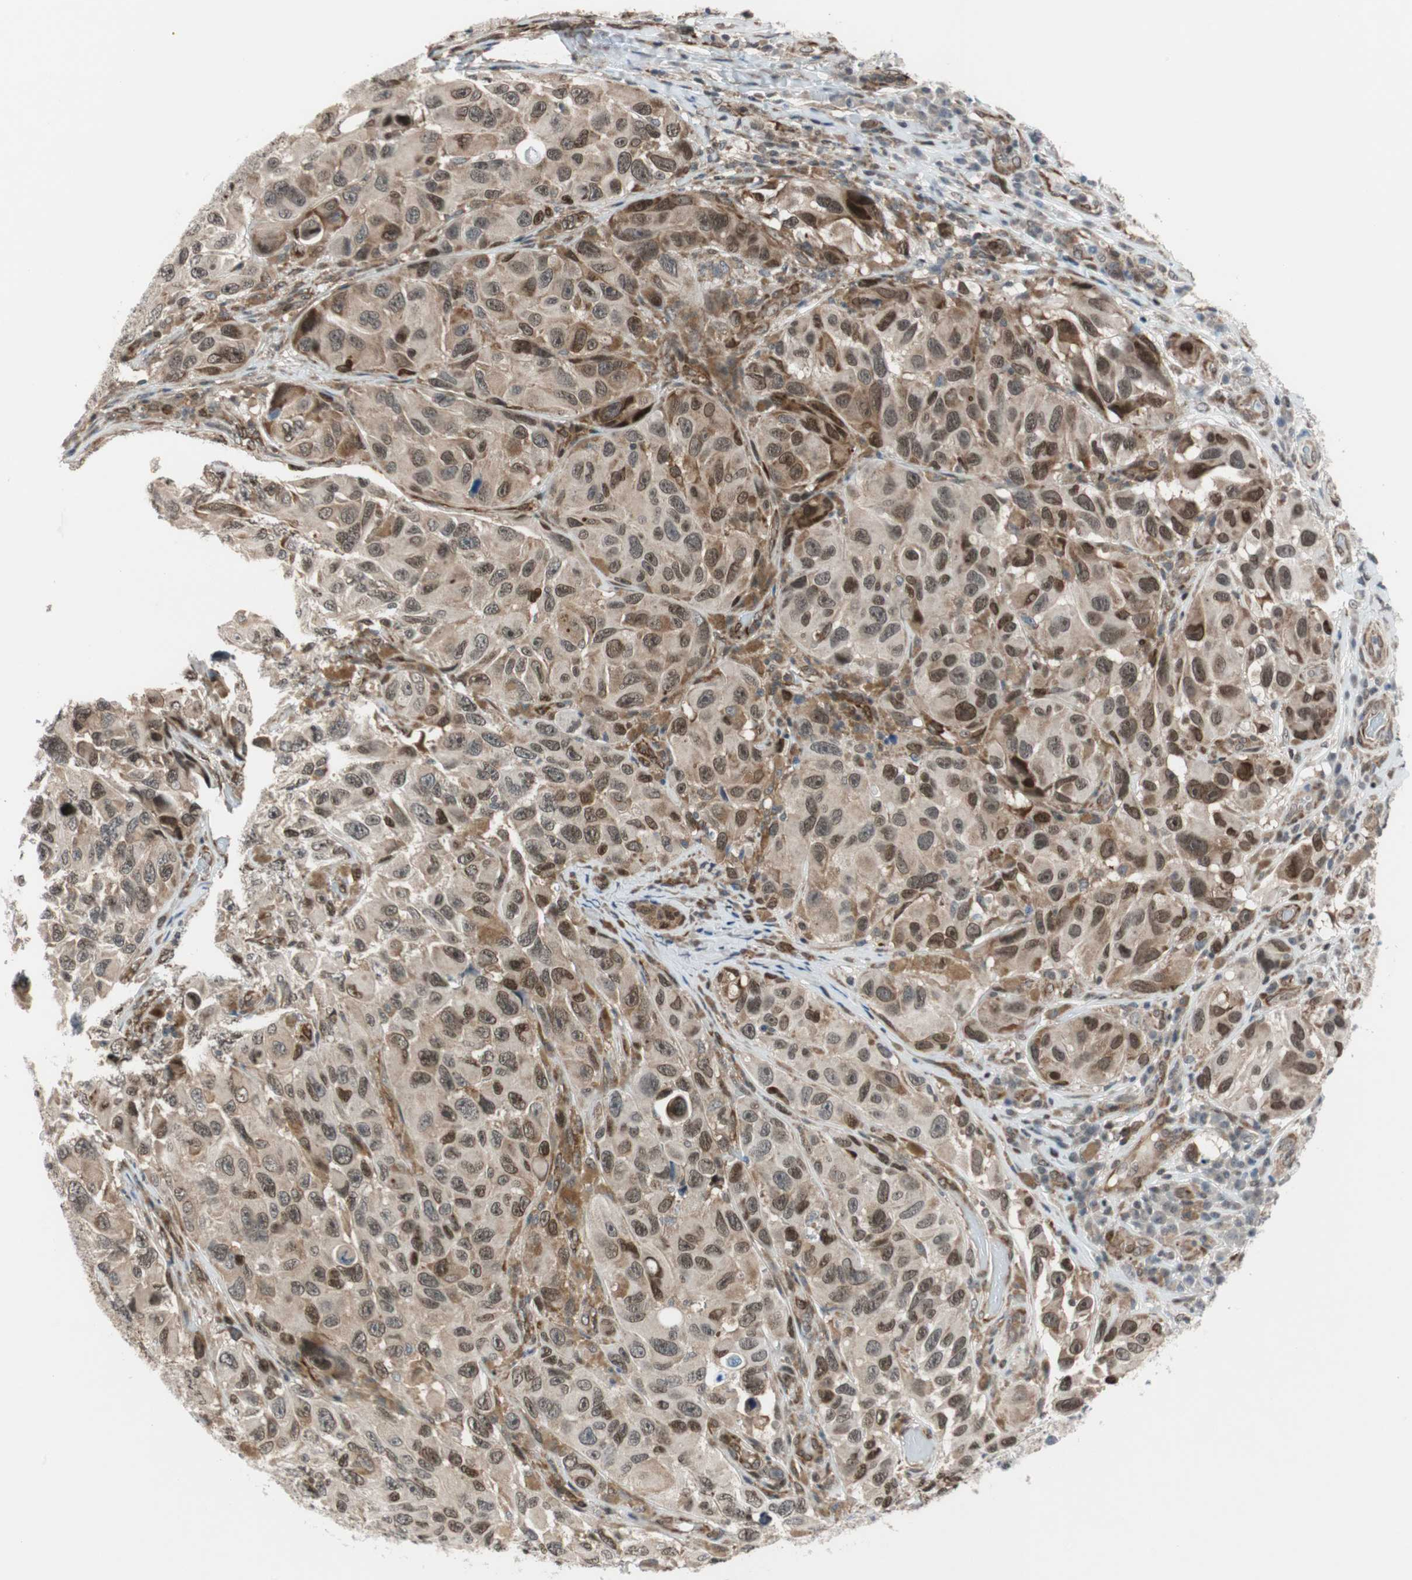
{"staining": {"intensity": "moderate", "quantity": "25%-75%", "location": "cytoplasmic/membranous"}, "tissue": "melanoma", "cell_type": "Tumor cells", "image_type": "cancer", "snomed": [{"axis": "morphology", "description": "Malignant melanoma, NOS"}, {"axis": "topography", "description": "Skin"}], "caption": "Immunohistochemistry micrograph of neoplastic tissue: human melanoma stained using immunohistochemistry (IHC) reveals medium levels of moderate protein expression localized specifically in the cytoplasmic/membranous of tumor cells, appearing as a cytoplasmic/membranous brown color.", "gene": "ZNF512B", "patient": {"sex": "female", "age": 73}}